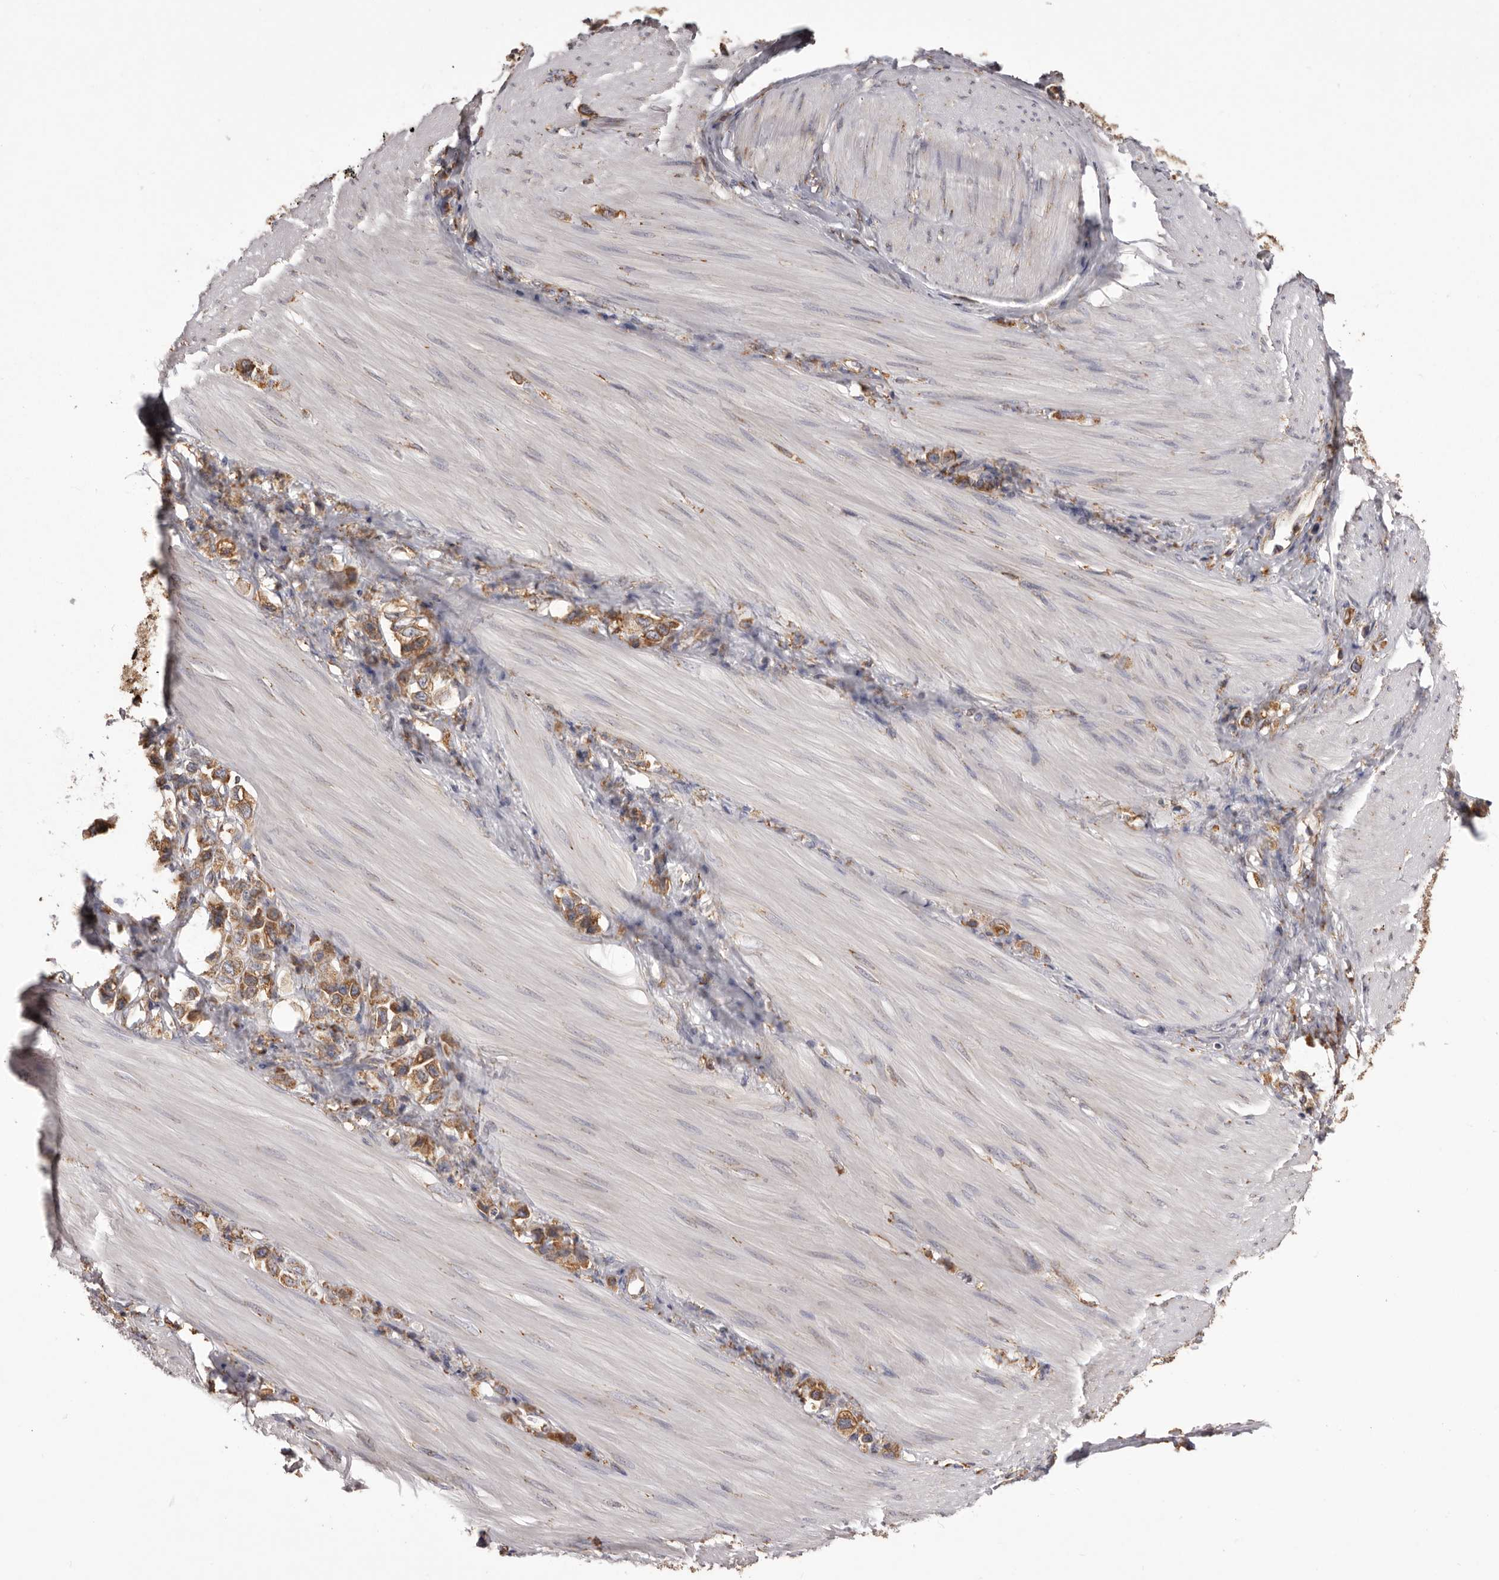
{"staining": {"intensity": "moderate", "quantity": ">75%", "location": "cytoplasmic/membranous"}, "tissue": "stomach cancer", "cell_type": "Tumor cells", "image_type": "cancer", "snomed": [{"axis": "morphology", "description": "Adenocarcinoma, NOS"}, {"axis": "topography", "description": "Stomach"}], "caption": "High-magnification brightfield microscopy of adenocarcinoma (stomach) stained with DAB (3,3'-diaminobenzidine) (brown) and counterstained with hematoxylin (blue). tumor cells exhibit moderate cytoplasmic/membranous positivity is identified in approximately>75% of cells.", "gene": "QRSL1", "patient": {"sex": "female", "age": 65}}